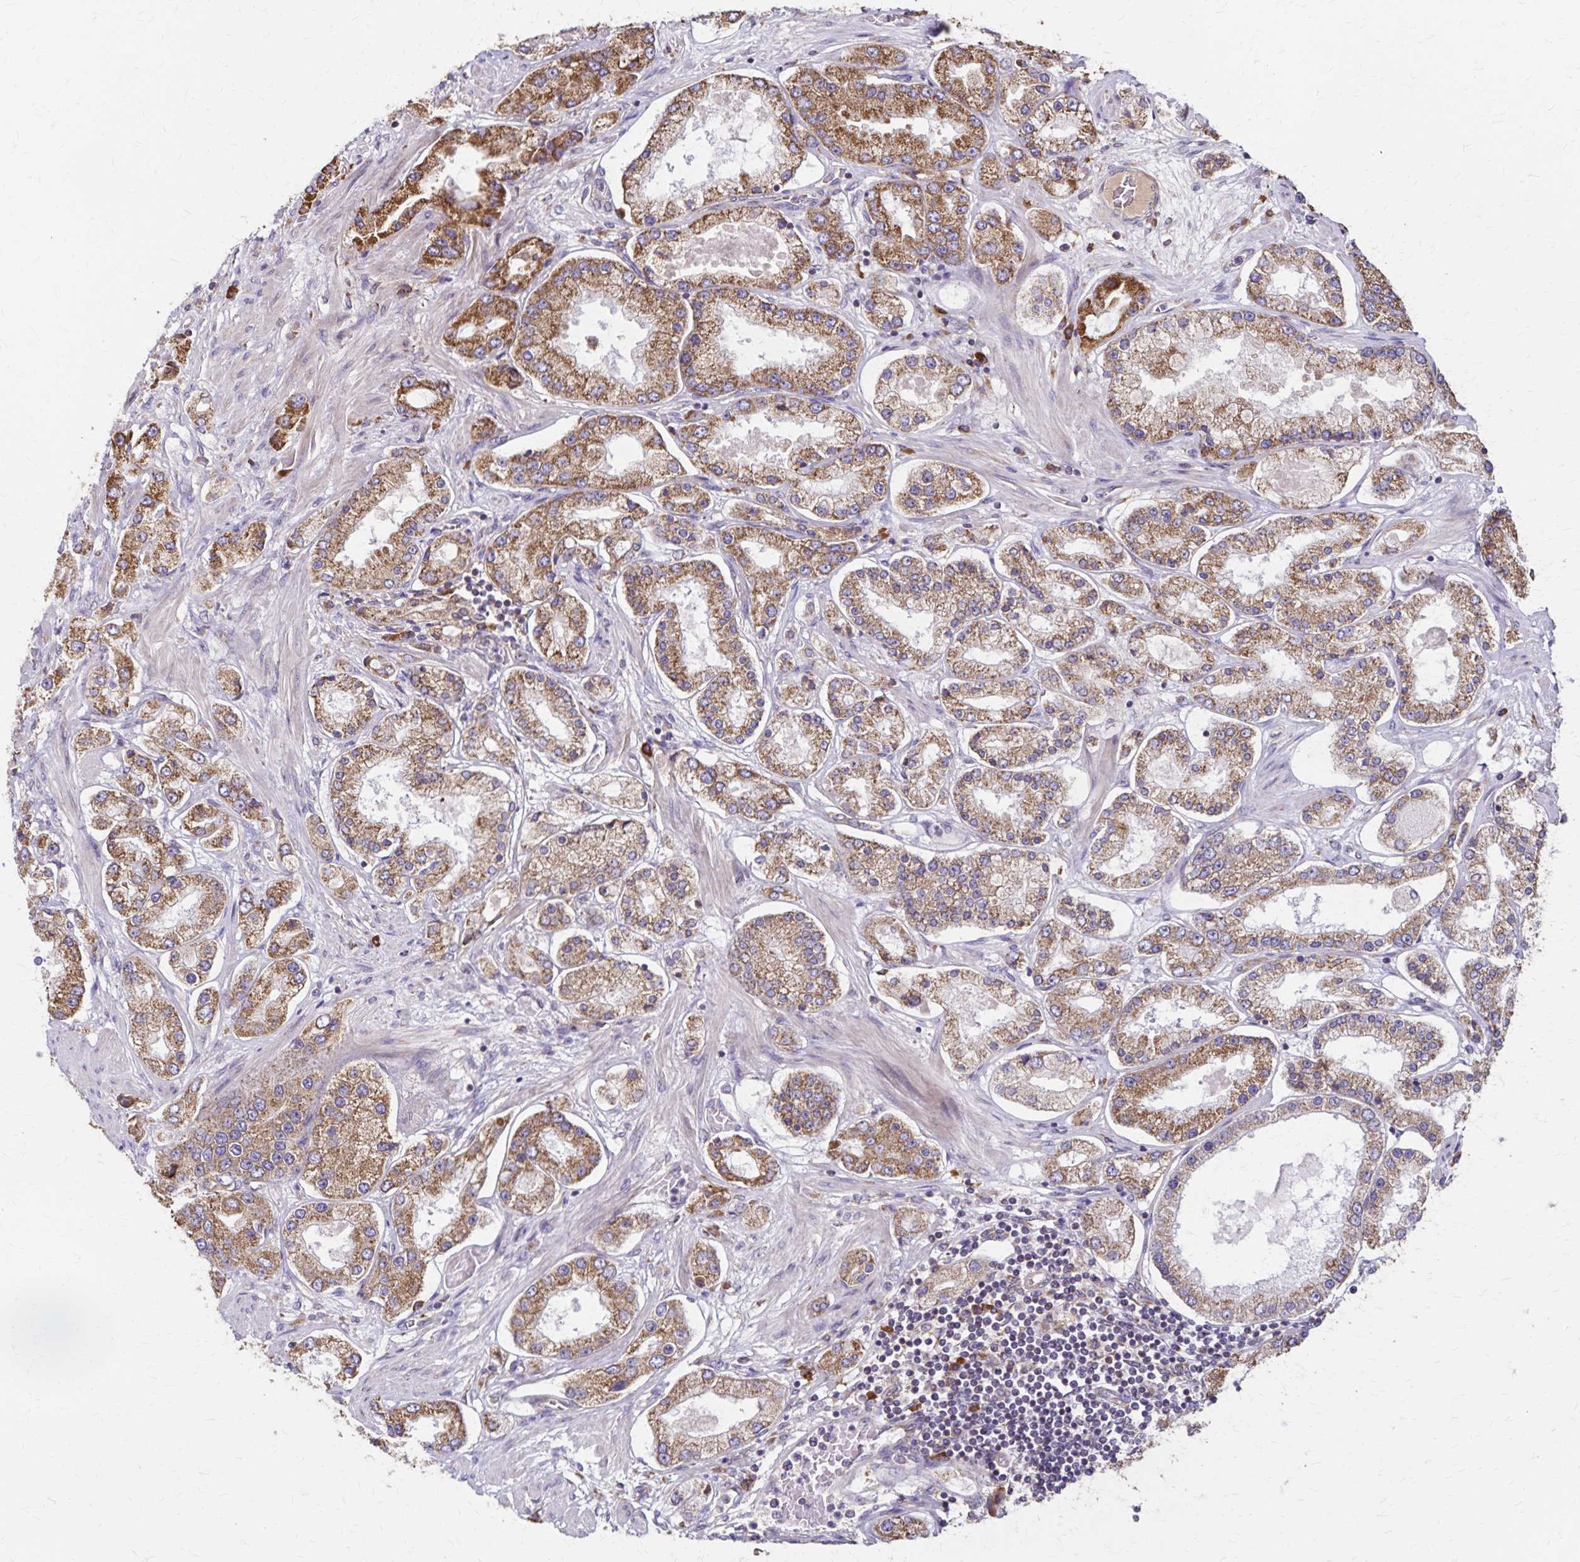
{"staining": {"intensity": "moderate", "quantity": ">75%", "location": "cytoplasmic/membranous"}, "tissue": "prostate cancer", "cell_type": "Tumor cells", "image_type": "cancer", "snomed": [{"axis": "morphology", "description": "Adenocarcinoma, High grade"}, {"axis": "topography", "description": "Prostate"}], "caption": "This is a histology image of IHC staining of high-grade adenocarcinoma (prostate), which shows moderate staining in the cytoplasmic/membranous of tumor cells.", "gene": "RNF10", "patient": {"sex": "male", "age": 69}}